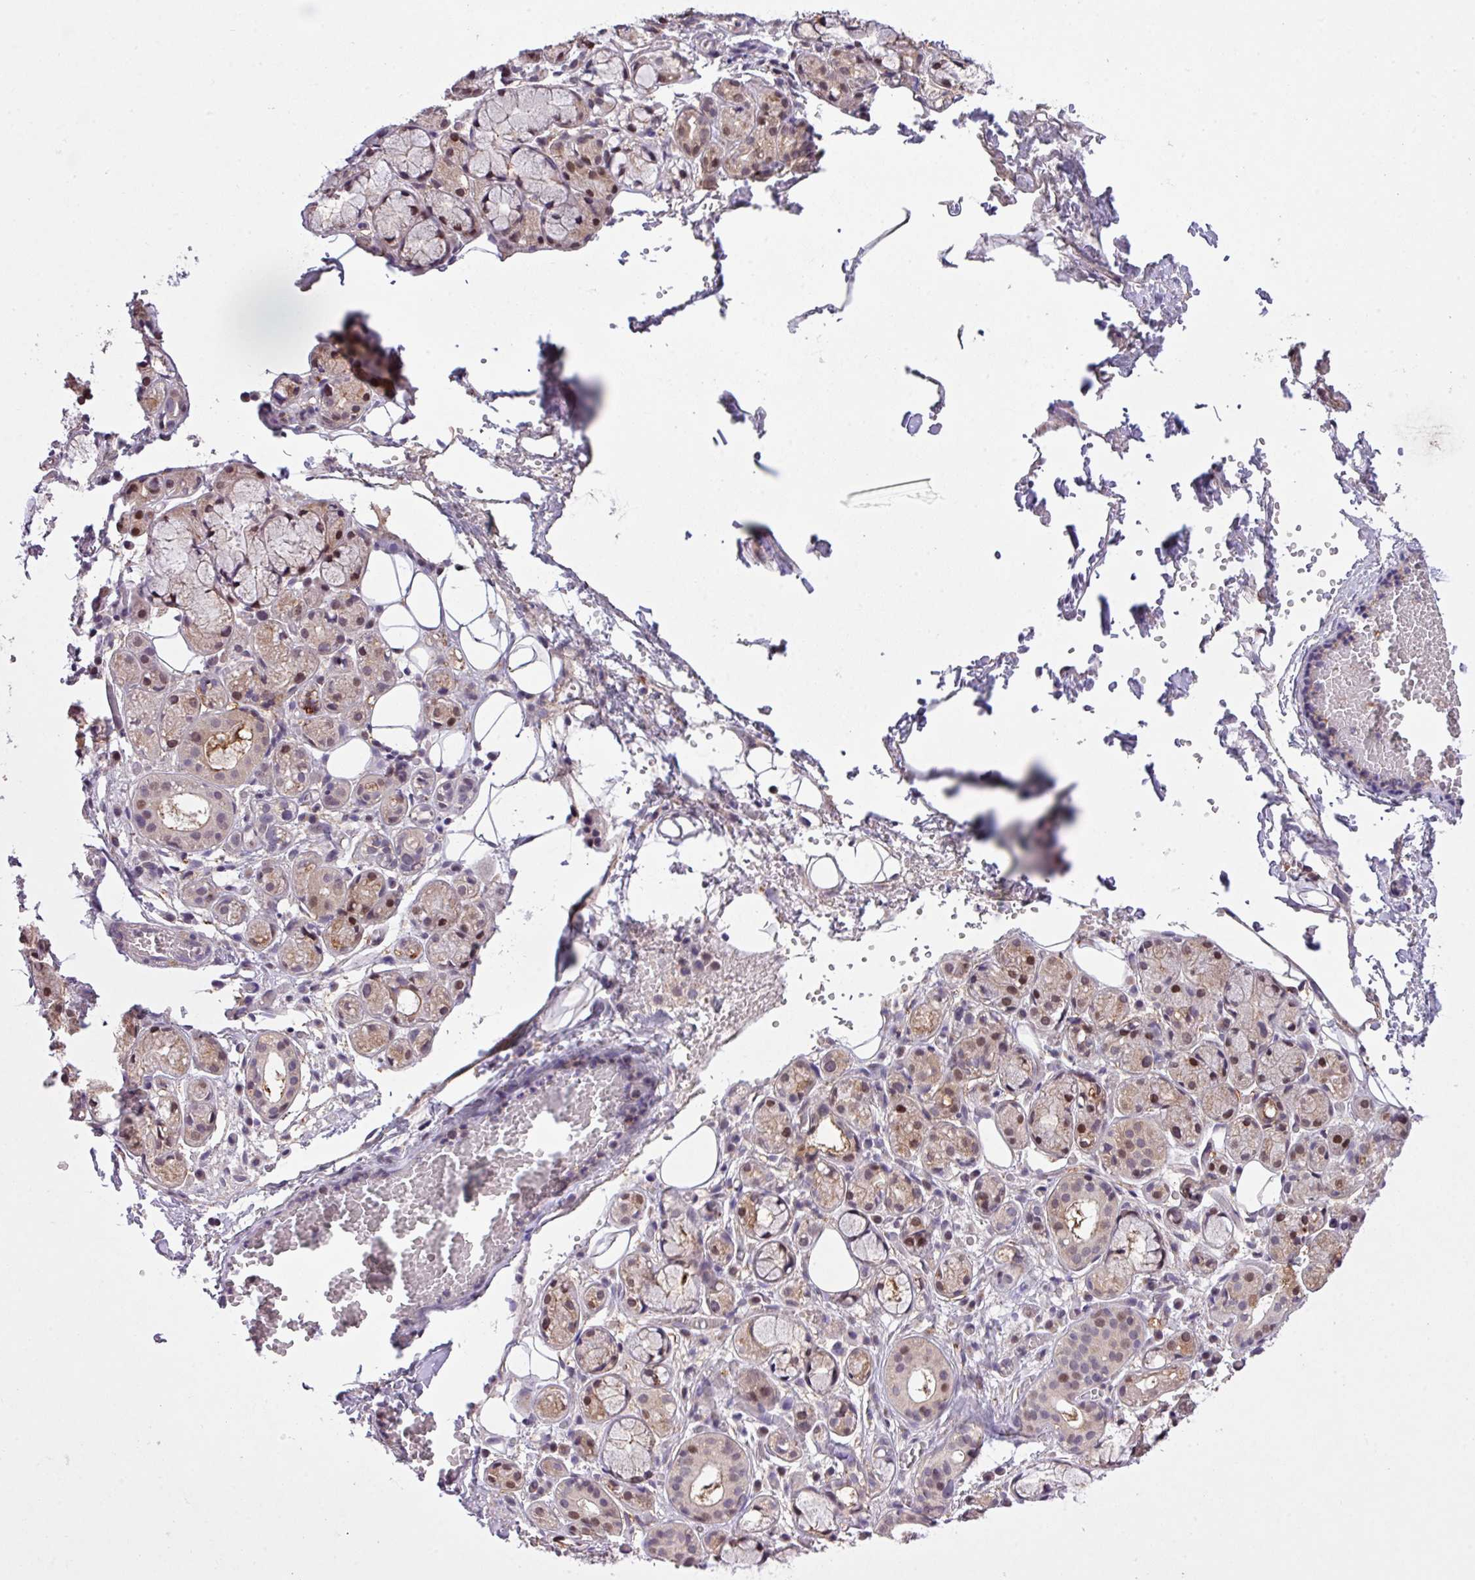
{"staining": {"intensity": "moderate", "quantity": "25%-75%", "location": "cytoplasmic/membranous,nuclear"}, "tissue": "salivary gland", "cell_type": "Glandular cells", "image_type": "normal", "snomed": [{"axis": "morphology", "description": "Normal tissue, NOS"}, {"axis": "topography", "description": "Salivary gland"}], "caption": "A brown stain highlights moderate cytoplasmic/membranous,nuclear positivity of a protein in glandular cells of benign salivary gland. The staining was performed using DAB, with brown indicating positive protein expression. Nuclei are stained blue with hematoxylin.", "gene": "RPP25L", "patient": {"sex": "male", "age": 82}}